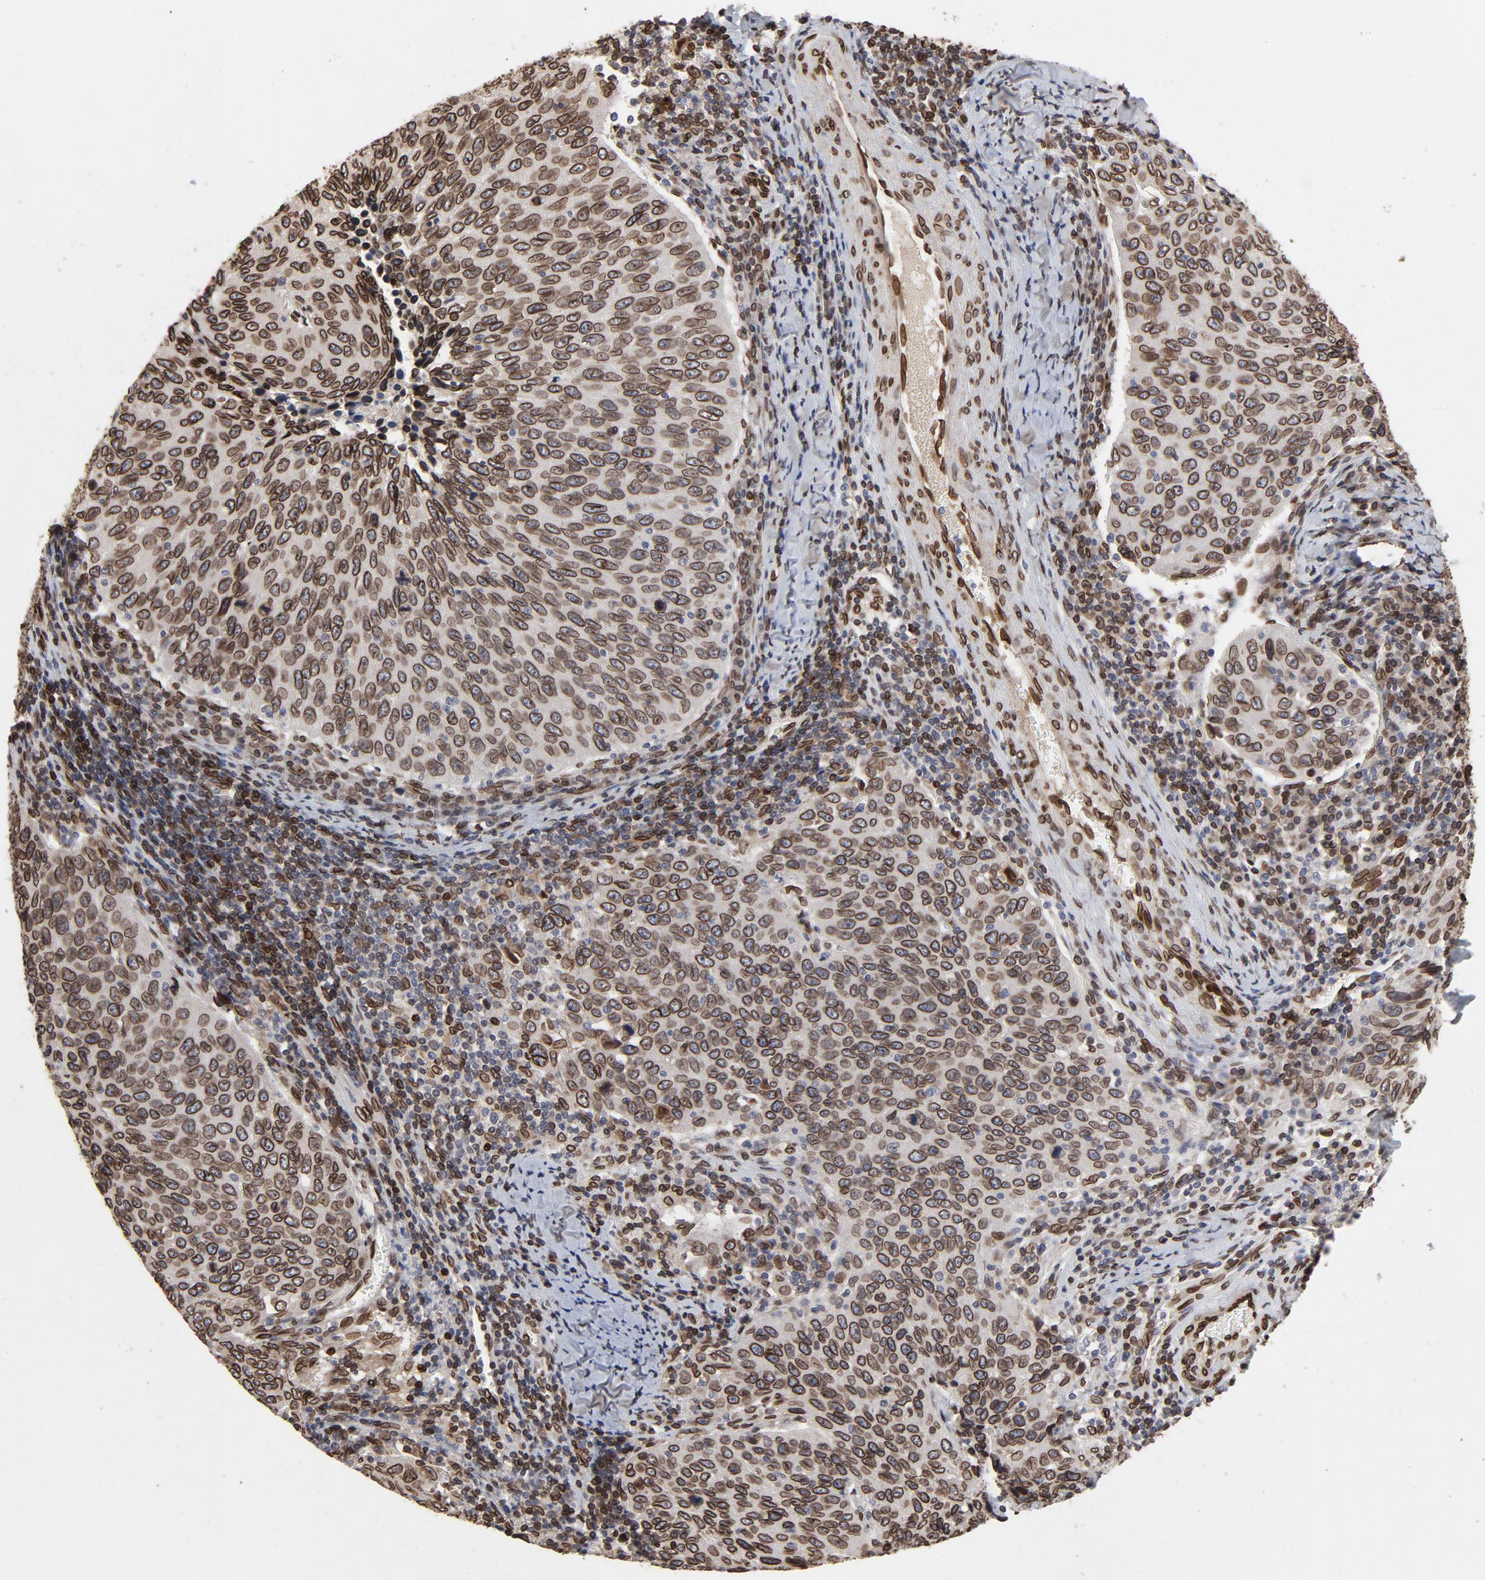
{"staining": {"intensity": "strong", "quantity": ">75%", "location": "cytoplasmic/membranous,nuclear"}, "tissue": "cervical cancer", "cell_type": "Tumor cells", "image_type": "cancer", "snomed": [{"axis": "morphology", "description": "Squamous cell carcinoma, NOS"}, {"axis": "topography", "description": "Cervix"}], "caption": "Cervical cancer stained with a brown dye exhibits strong cytoplasmic/membranous and nuclear positive staining in approximately >75% of tumor cells.", "gene": "LMNA", "patient": {"sex": "female", "age": 53}}